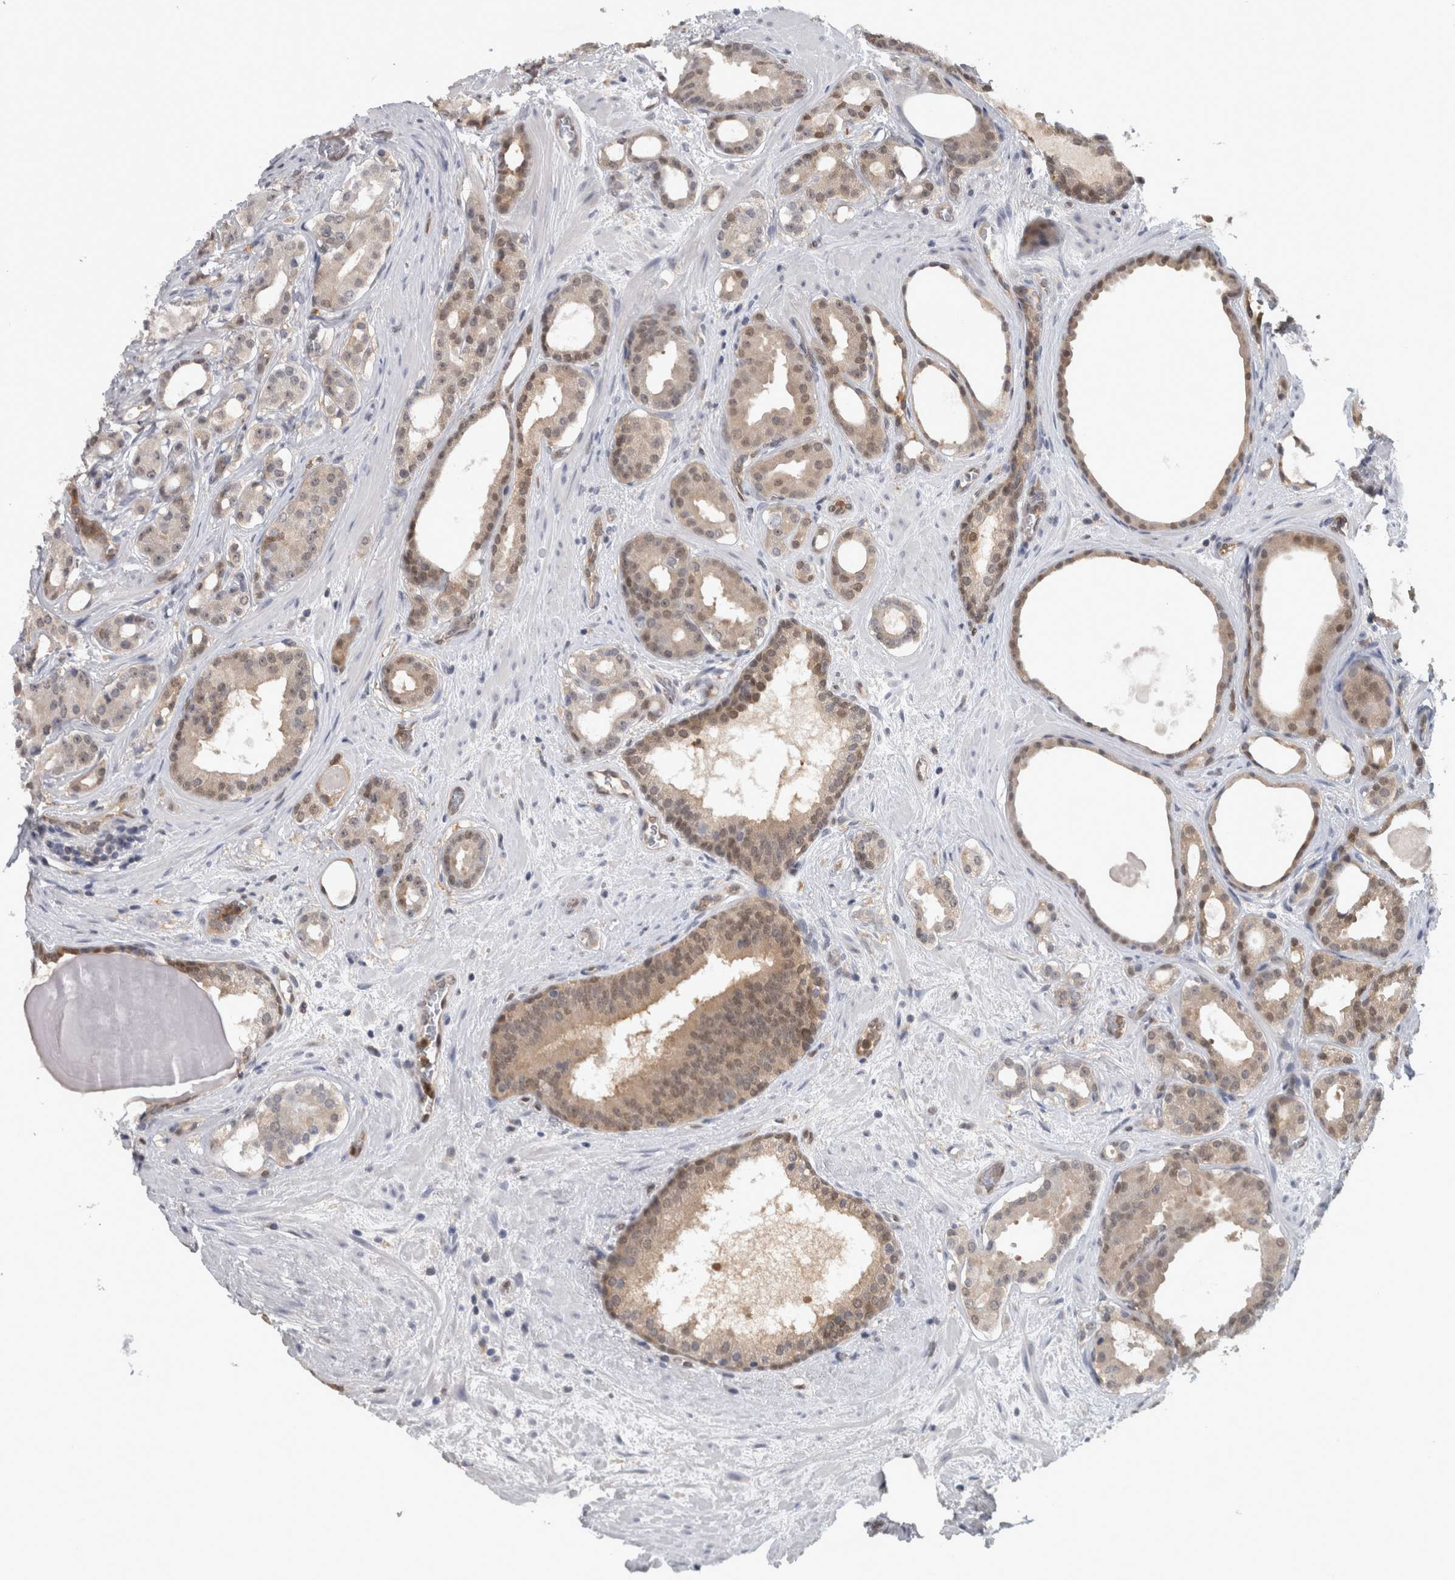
{"staining": {"intensity": "moderate", "quantity": "25%-75%", "location": "cytoplasmic/membranous,nuclear"}, "tissue": "prostate cancer", "cell_type": "Tumor cells", "image_type": "cancer", "snomed": [{"axis": "morphology", "description": "Adenocarcinoma, High grade"}, {"axis": "topography", "description": "Prostate"}], "caption": "An immunohistochemistry (IHC) micrograph of tumor tissue is shown. Protein staining in brown highlights moderate cytoplasmic/membranous and nuclear positivity in prostate high-grade adenocarcinoma within tumor cells.", "gene": "NAPRT", "patient": {"sex": "male", "age": 60}}